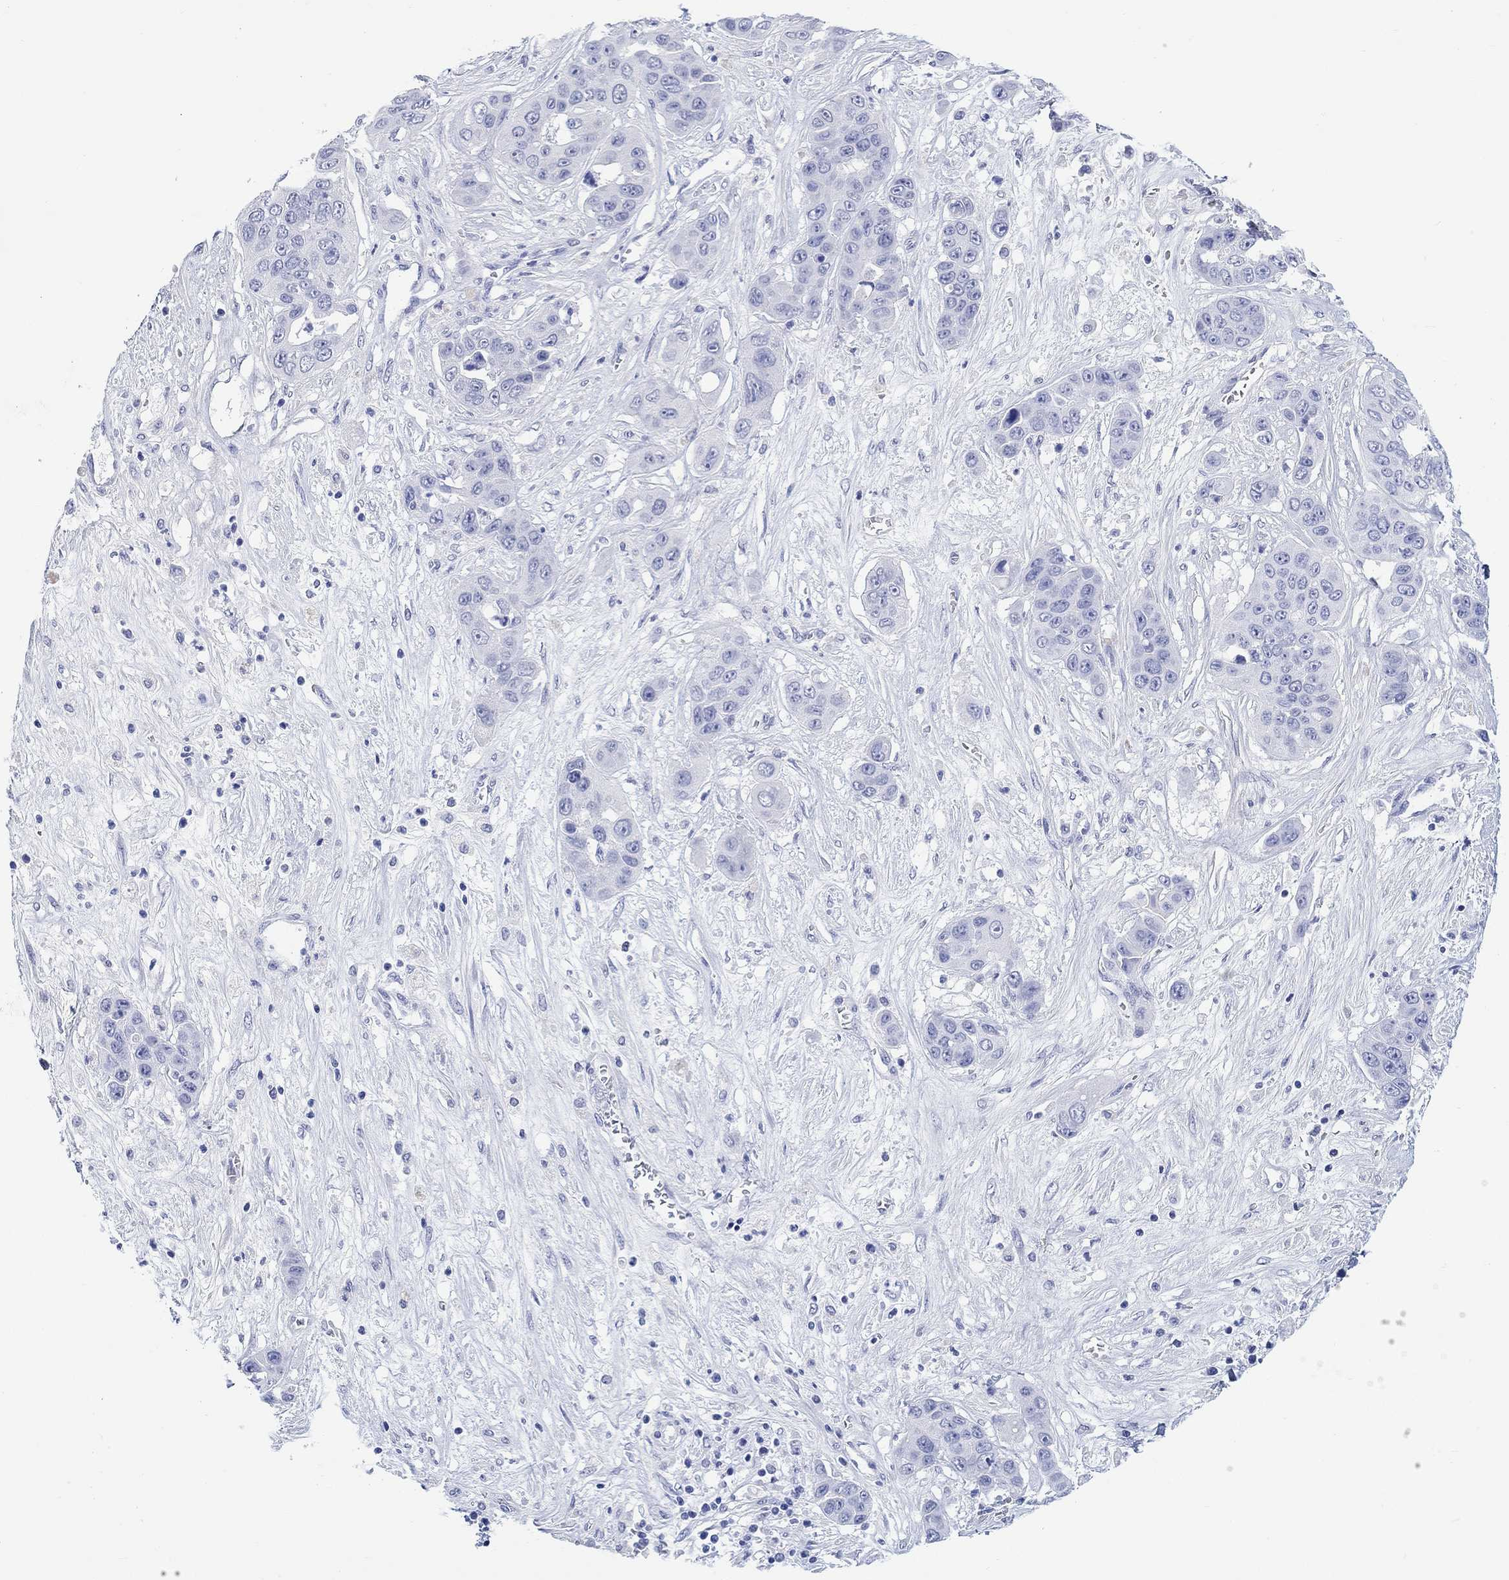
{"staining": {"intensity": "negative", "quantity": "none", "location": "none"}, "tissue": "liver cancer", "cell_type": "Tumor cells", "image_type": "cancer", "snomed": [{"axis": "morphology", "description": "Cholangiocarcinoma"}, {"axis": "topography", "description": "Liver"}], "caption": "Cholangiocarcinoma (liver) was stained to show a protein in brown. There is no significant staining in tumor cells. The staining is performed using DAB (3,3'-diaminobenzidine) brown chromogen with nuclei counter-stained in using hematoxylin.", "gene": "MSI1", "patient": {"sex": "female", "age": 52}}